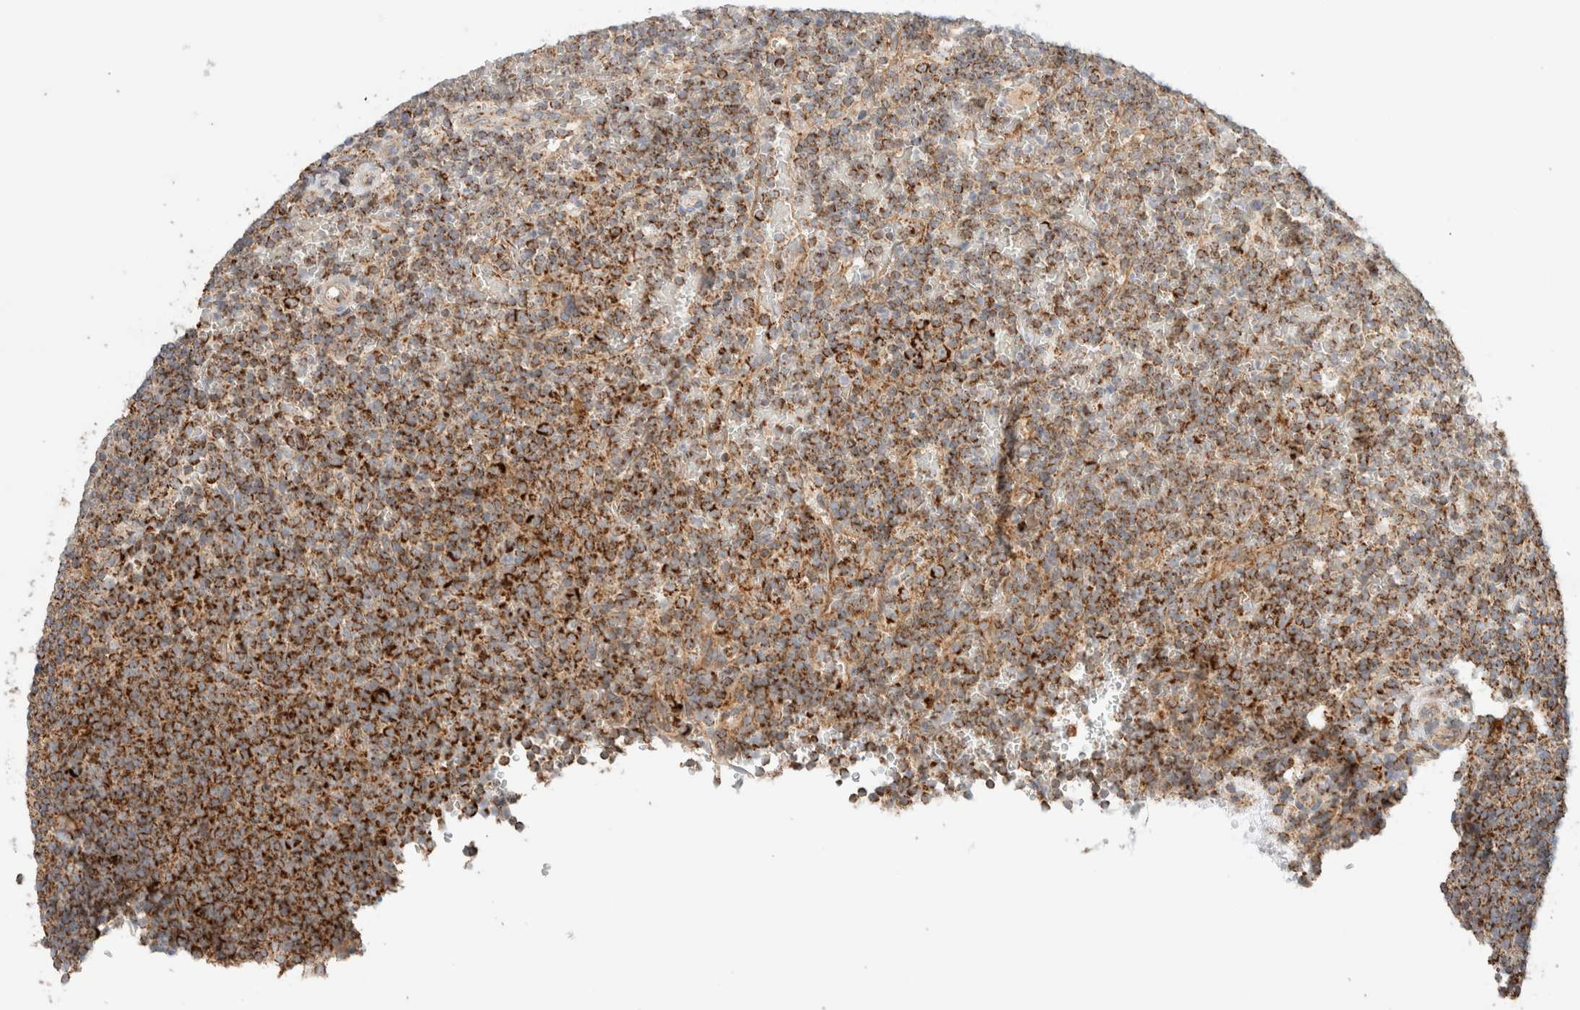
{"staining": {"intensity": "strong", "quantity": ">75%", "location": "cytoplasmic/membranous"}, "tissue": "lymphoma", "cell_type": "Tumor cells", "image_type": "cancer", "snomed": [{"axis": "morphology", "description": "Malignant lymphoma, non-Hodgkin's type, Low grade"}, {"axis": "topography", "description": "Spleen"}], "caption": "Approximately >75% of tumor cells in human lymphoma display strong cytoplasmic/membranous protein expression as visualized by brown immunohistochemical staining.", "gene": "MRM3", "patient": {"sex": "female", "age": 77}}